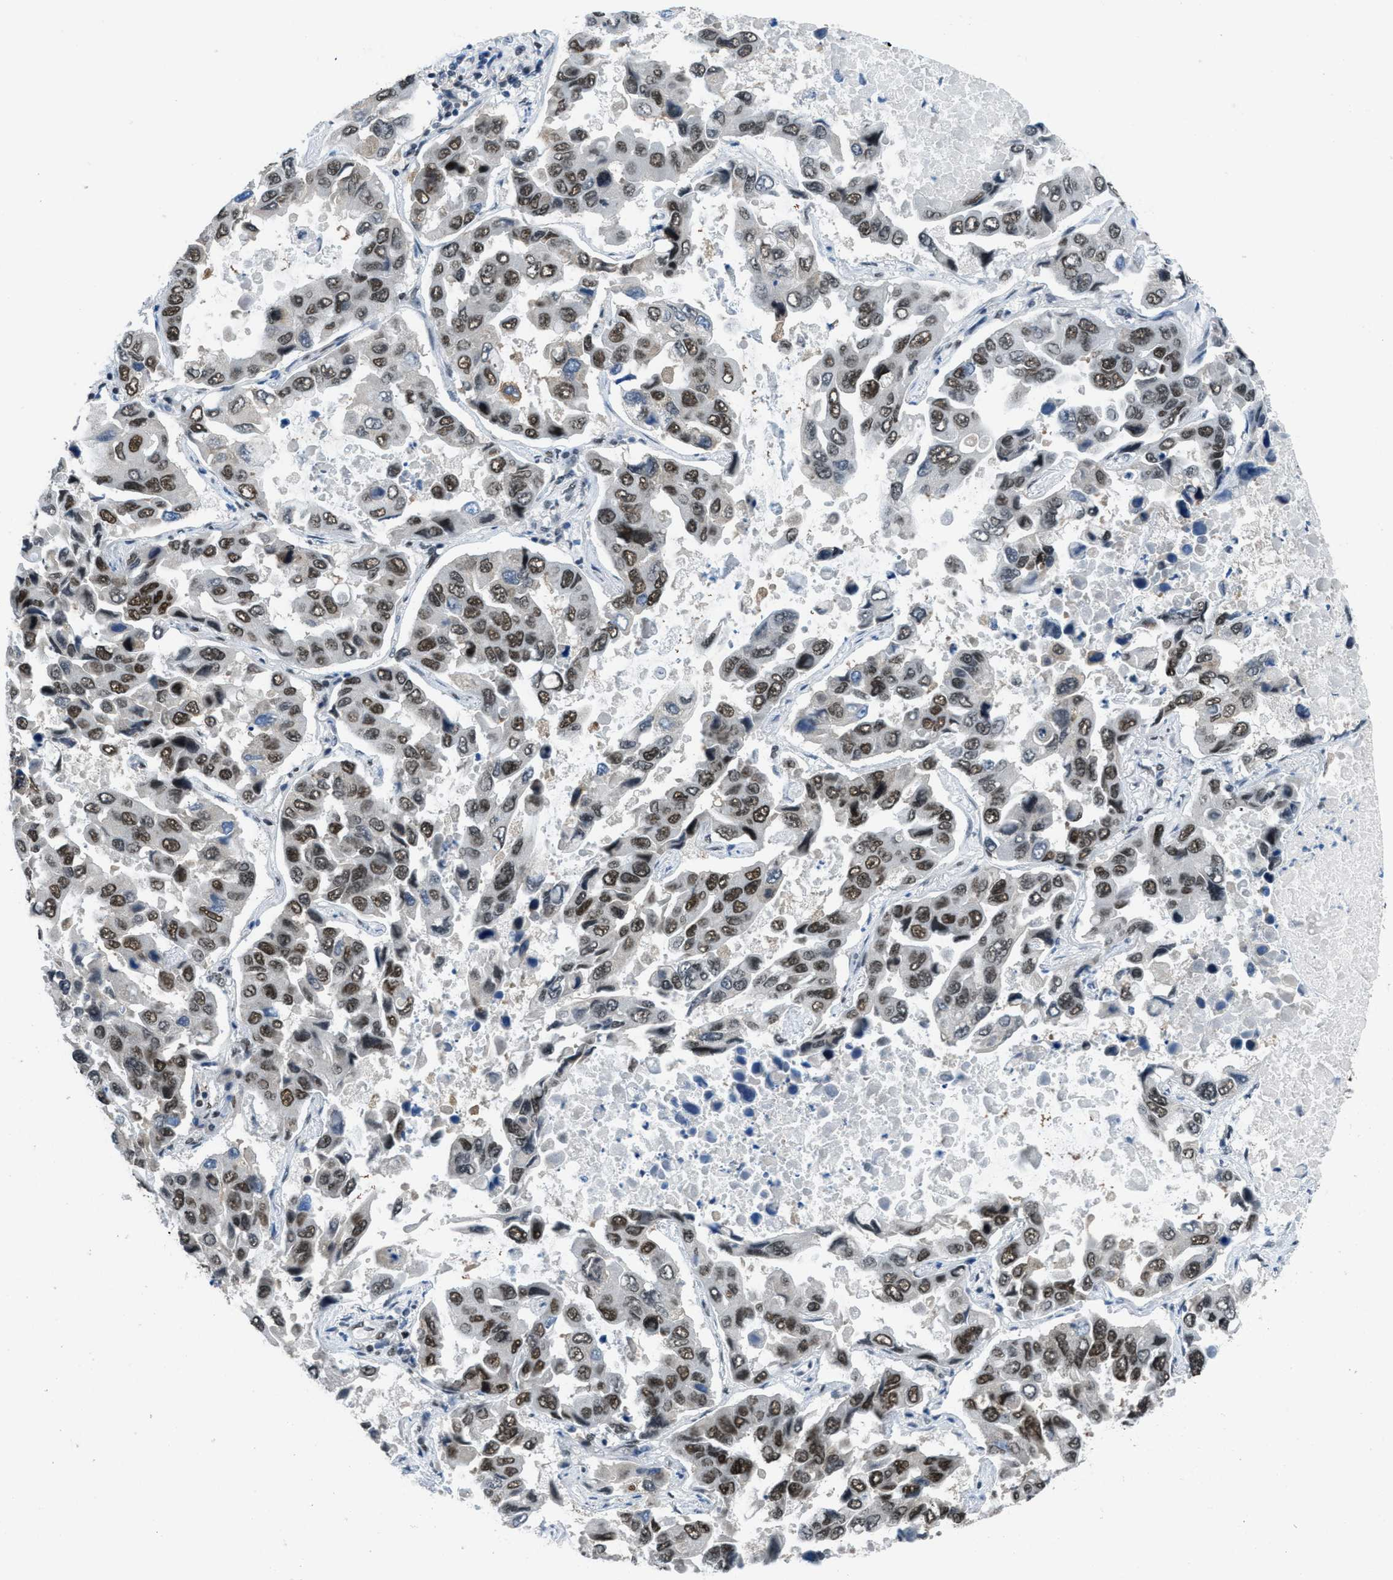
{"staining": {"intensity": "moderate", "quantity": ">75%", "location": "nuclear"}, "tissue": "lung cancer", "cell_type": "Tumor cells", "image_type": "cancer", "snomed": [{"axis": "morphology", "description": "Adenocarcinoma, NOS"}, {"axis": "topography", "description": "Lung"}], "caption": "Immunohistochemical staining of lung cancer (adenocarcinoma) shows medium levels of moderate nuclear staining in approximately >75% of tumor cells.", "gene": "GATAD2B", "patient": {"sex": "male", "age": 64}}